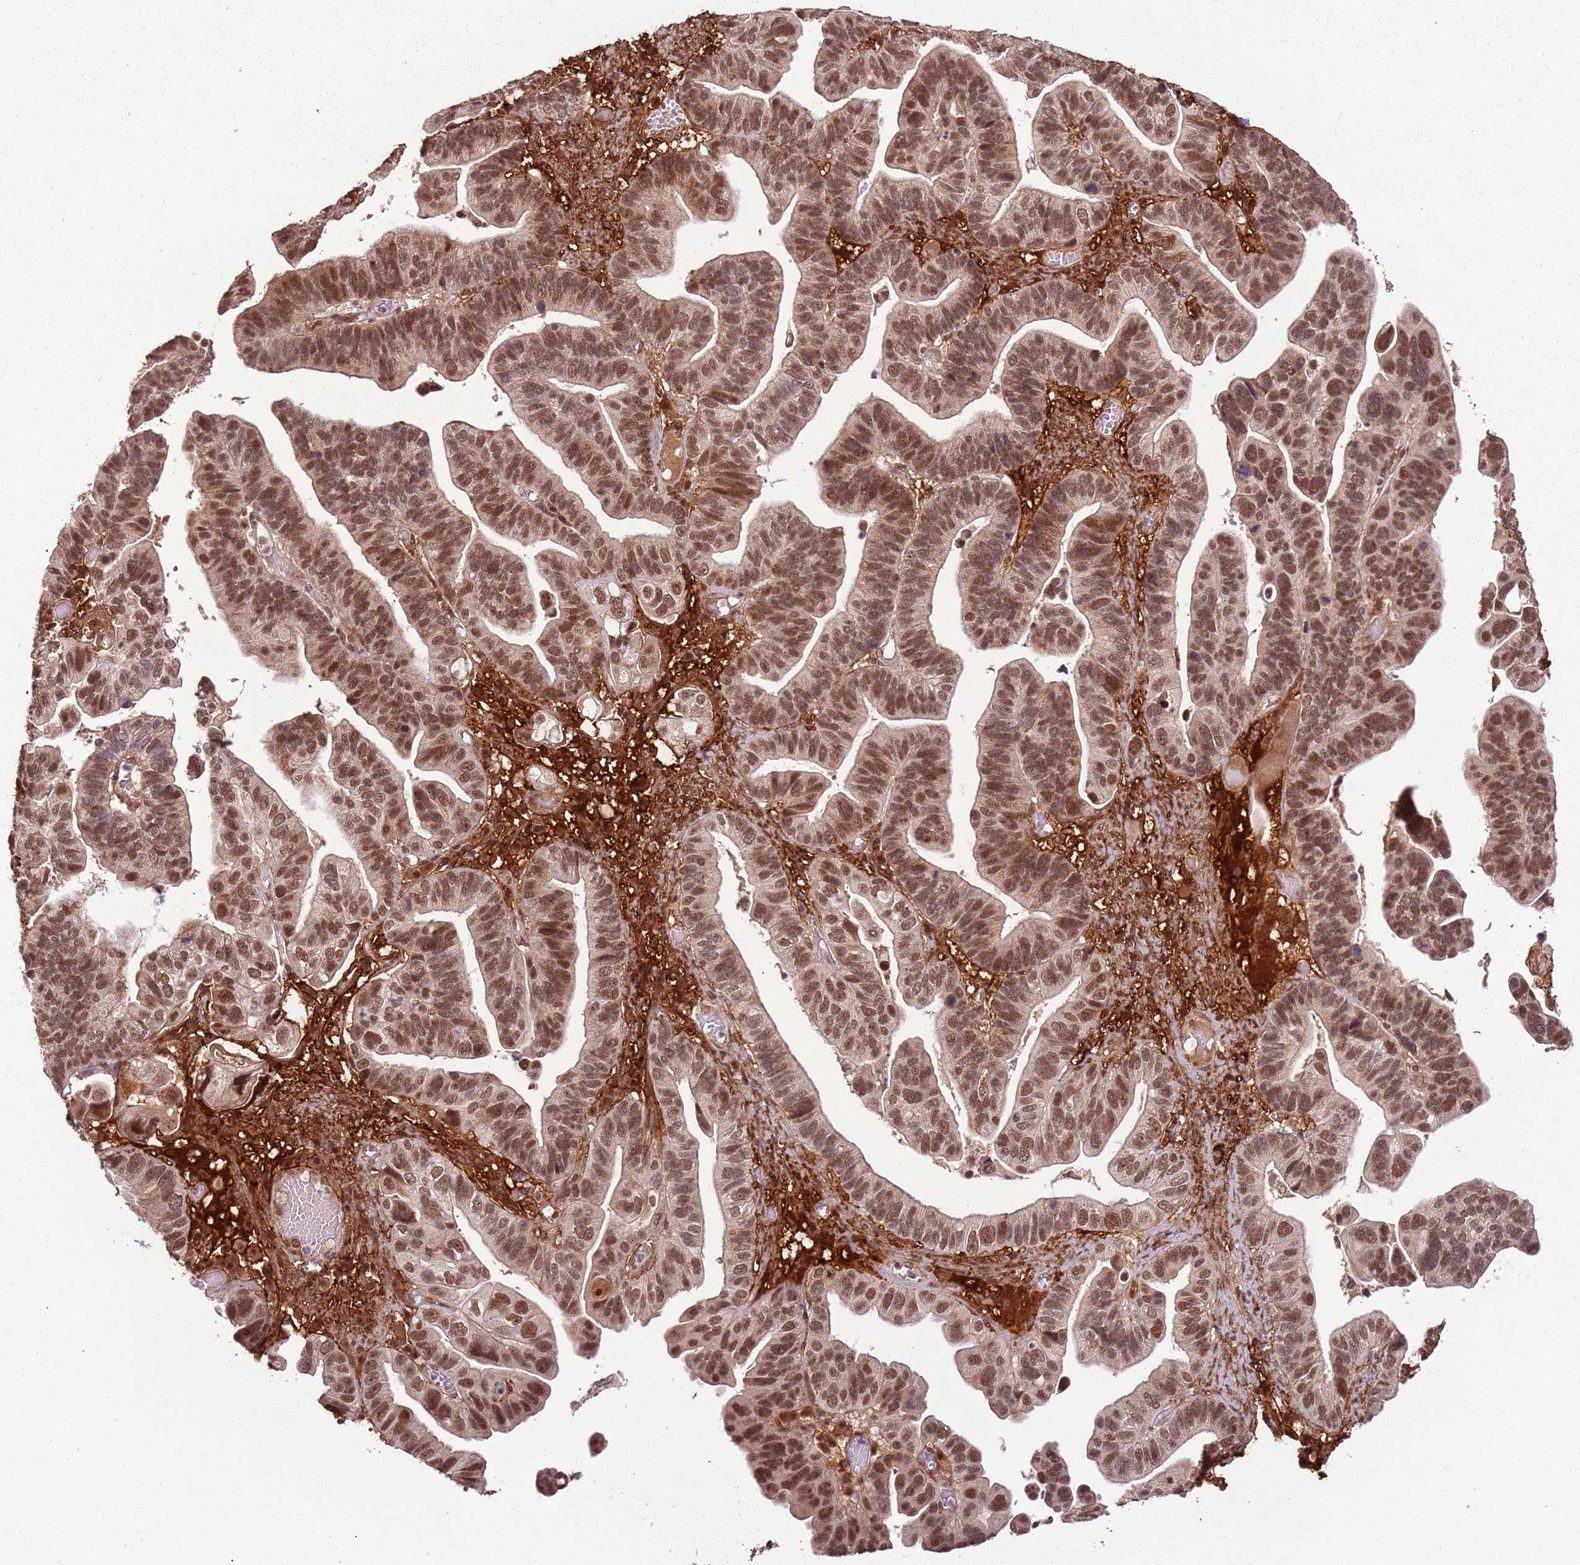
{"staining": {"intensity": "moderate", "quantity": ">75%", "location": "nuclear"}, "tissue": "ovarian cancer", "cell_type": "Tumor cells", "image_type": "cancer", "snomed": [{"axis": "morphology", "description": "Cystadenocarcinoma, serous, NOS"}, {"axis": "topography", "description": "Ovary"}], "caption": "The photomicrograph reveals staining of ovarian serous cystadenocarcinoma, revealing moderate nuclear protein staining (brown color) within tumor cells.", "gene": "POLR3H", "patient": {"sex": "female", "age": 56}}